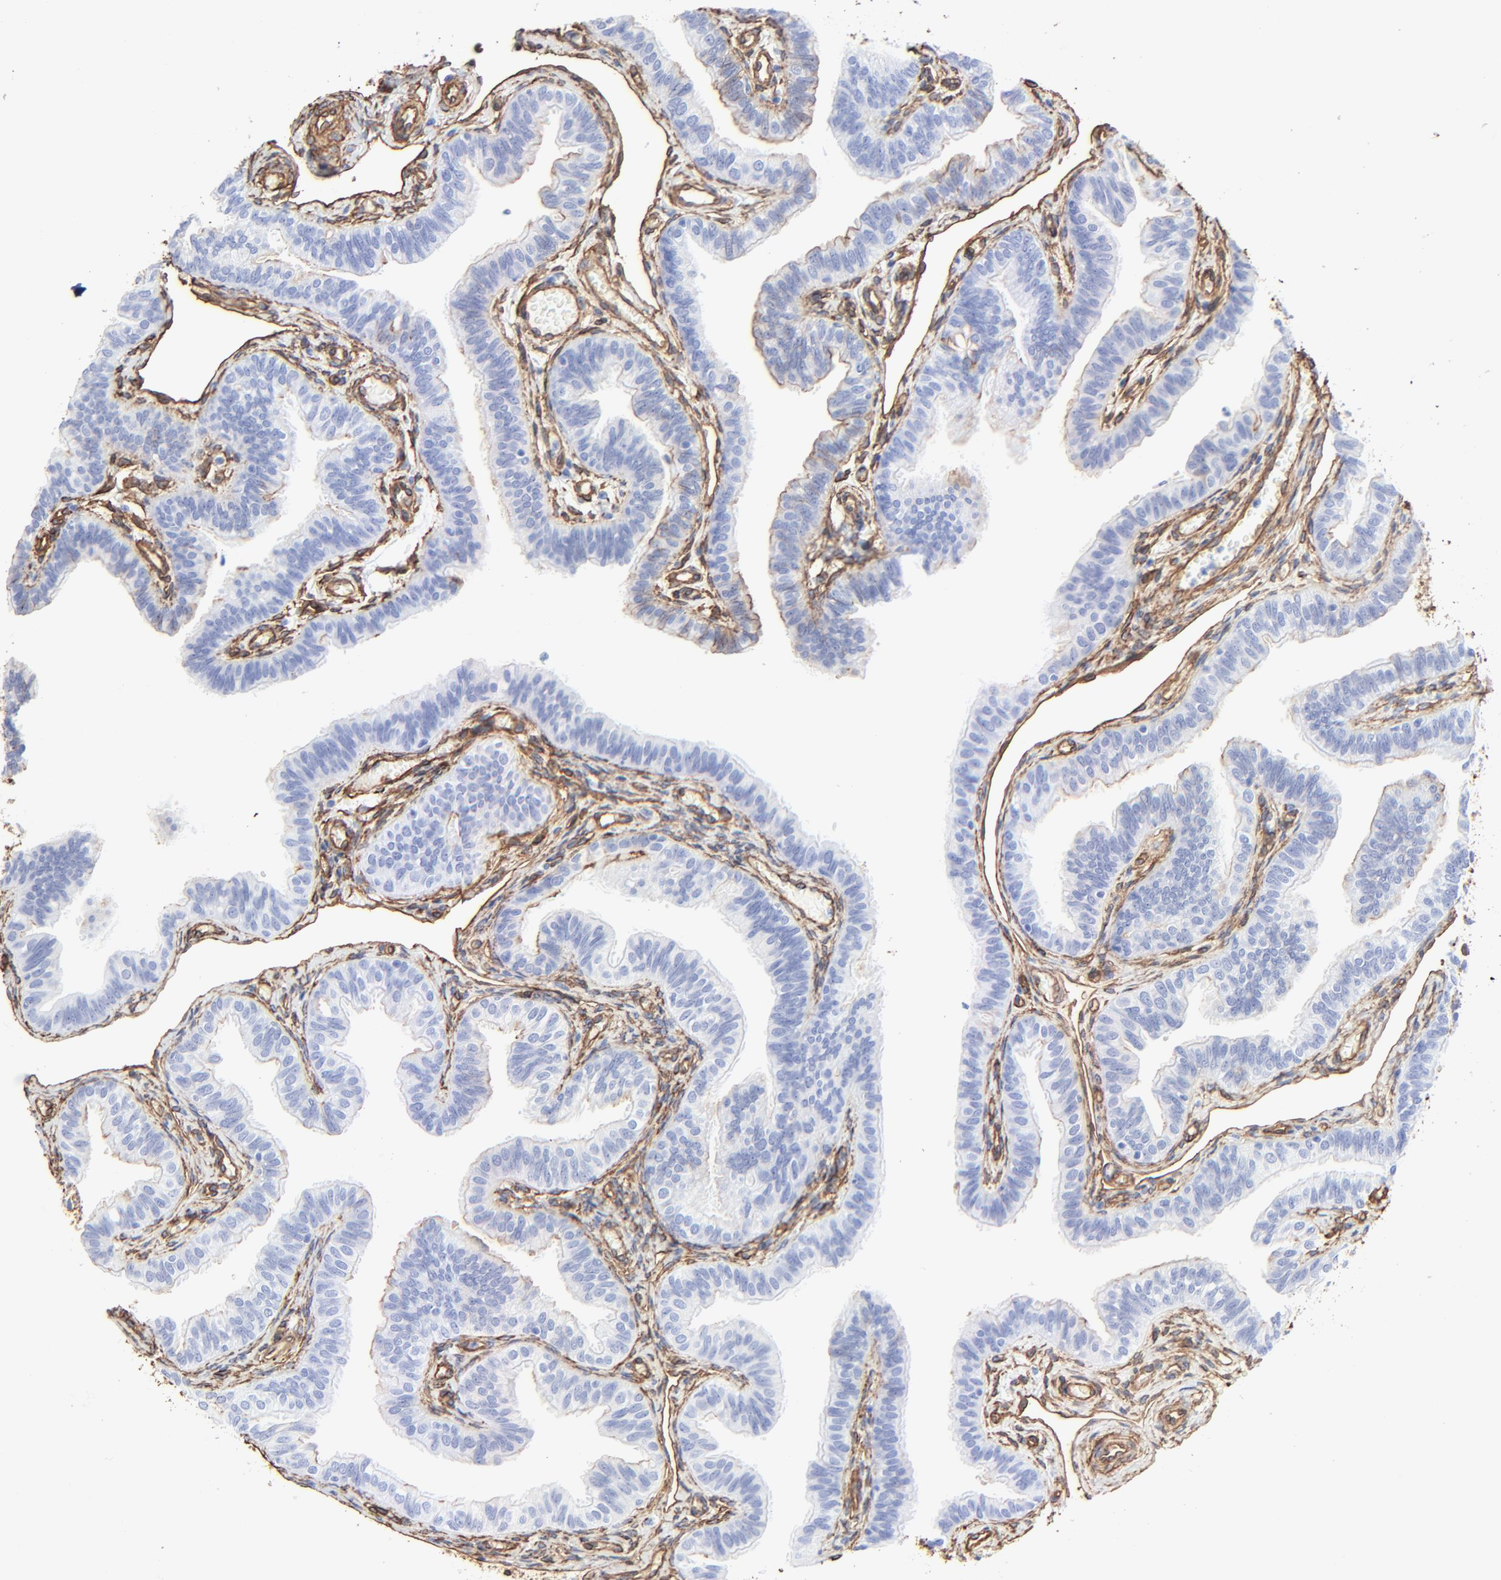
{"staining": {"intensity": "weak", "quantity": "<25%", "location": "cytoplasmic/membranous"}, "tissue": "fallopian tube", "cell_type": "Glandular cells", "image_type": "normal", "snomed": [{"axis": "morphology", "description": "Normal tissue, NOS"}, {"axis": "morphology", "description": "Dermoid, NOS"}, {"axis": "topography", "description": "Fallopian tube"}], "caption": "The immunohistochemistry (IHC) photomicrograph has no significant positivity in glandular cells of fallopian tube.", "gene": "CAV1", "patient": {"sex": "female", "age": 33}}